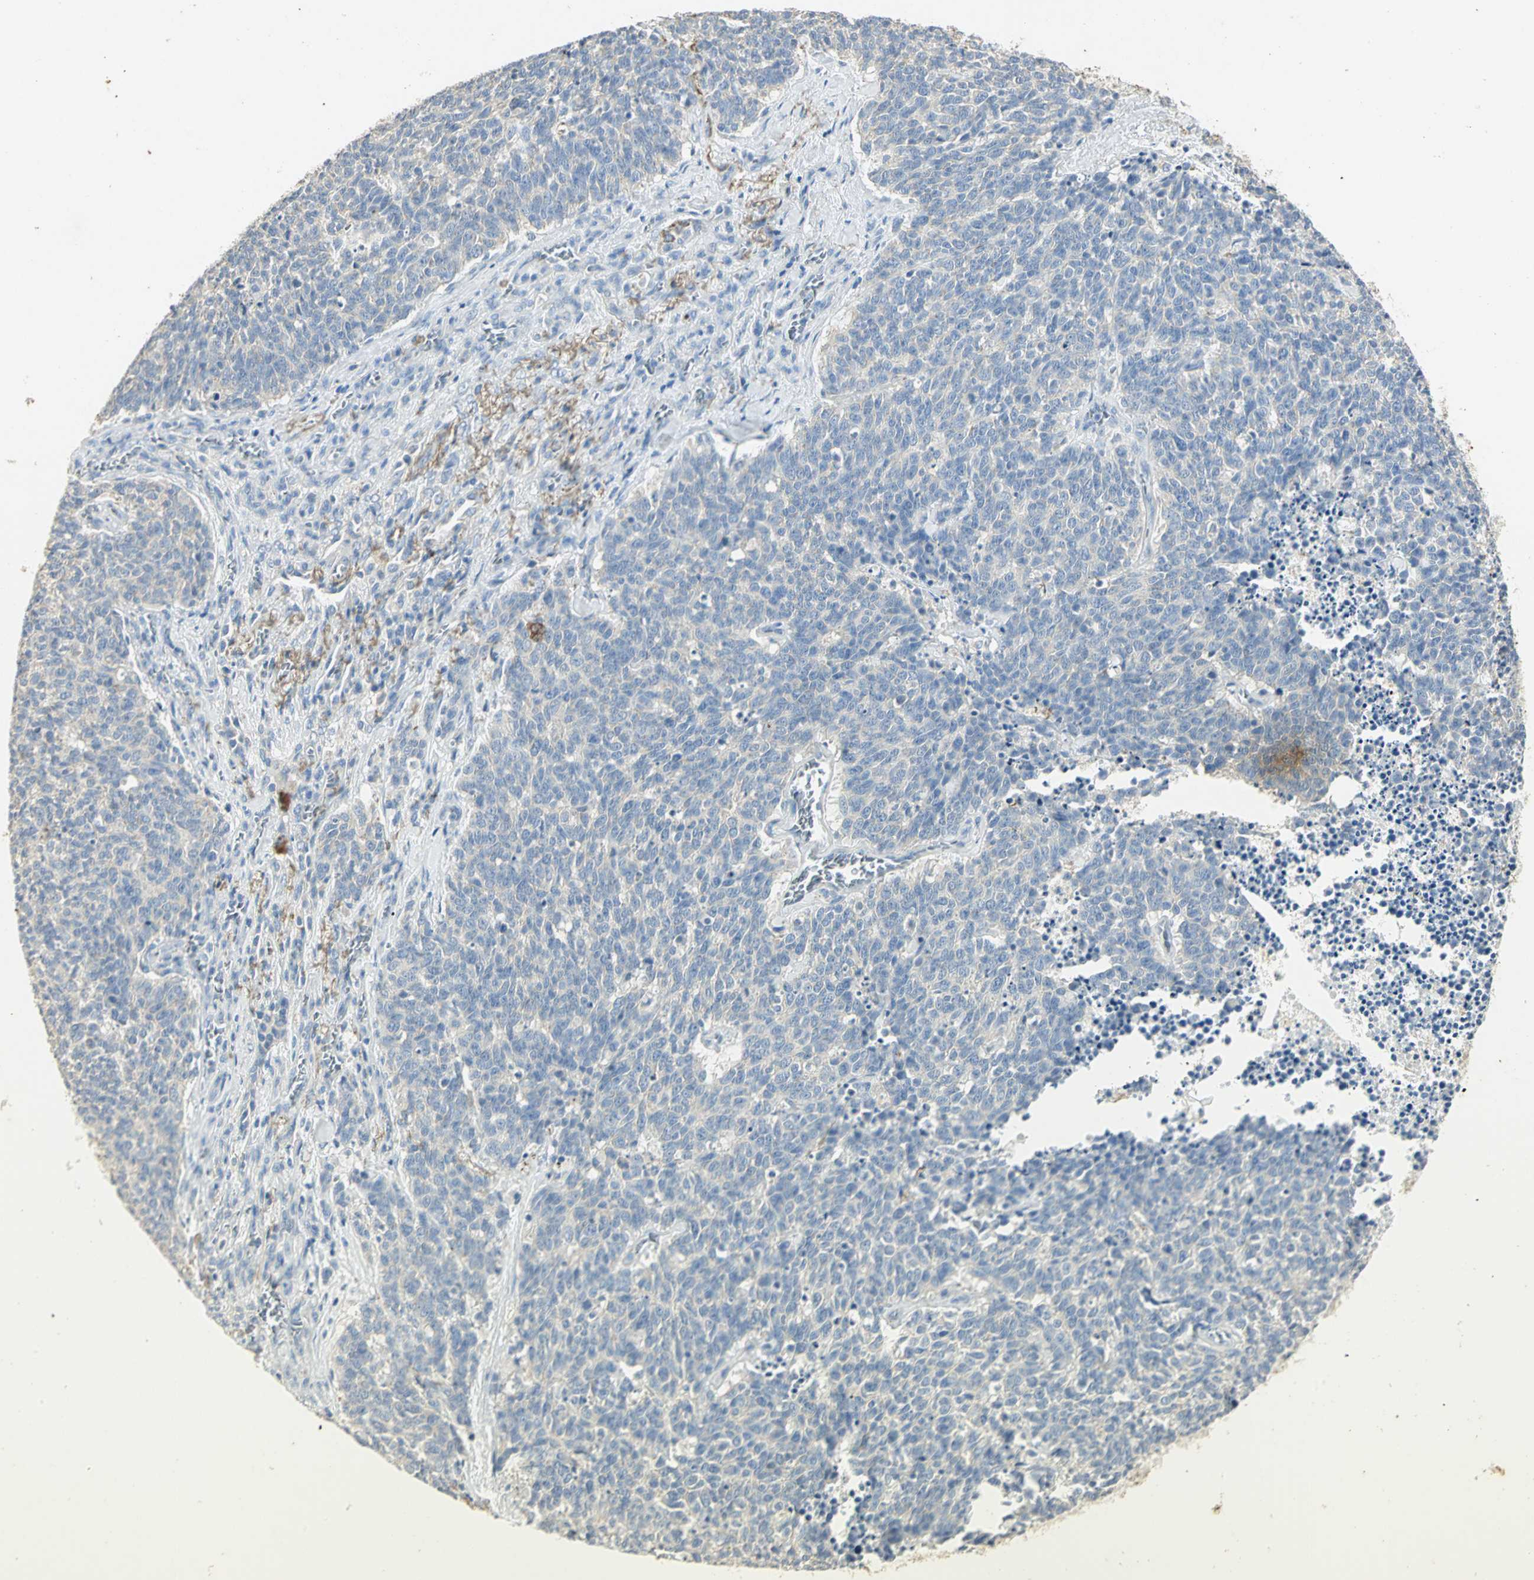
{"staining": {"intensity": "weak", "quantity": "<25%", "location": "cytoplasmic/membranous"}, "tissue": "lung cancer", "cell_type": "Tumor cells", "image_type": "cancer", "snomed": [{"axis": "morphology", "description": "Neoplasm, malignant, NOS"}, {"axis": "topography", "description": "Lung"}], "caption": "DAB immunohistochemical staining of lung malignant neoplasm exhibits no significant positivity in tumor cells.", "gene": "ASB9", "patient": {"sex": "female", "age": 58}}